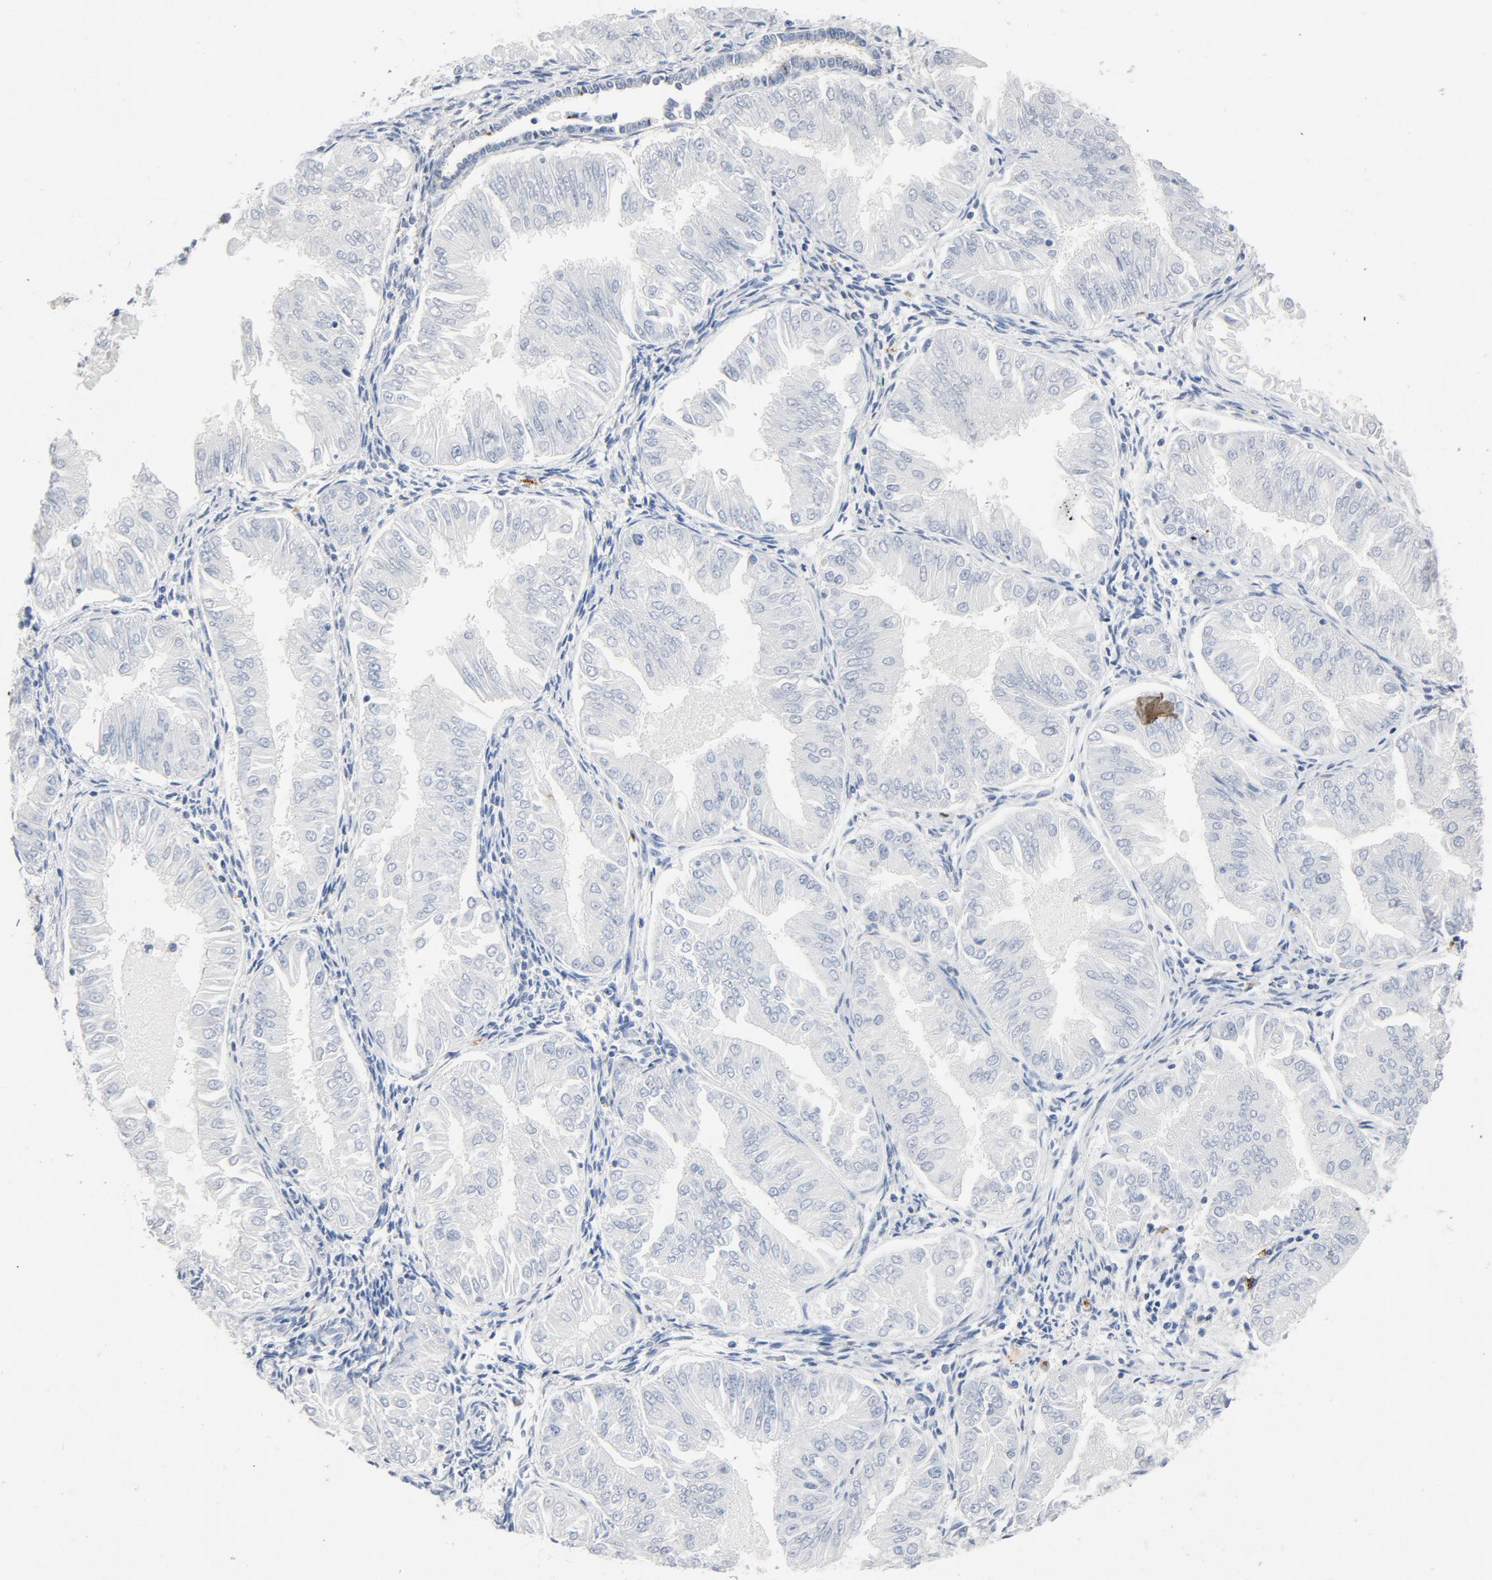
{"staining": {"intensity": "negative", "quantity": "none", "location": "none"}, "tissue": "endometrial cancer", "cell_type": "Tumor cells", "image_type": "cancer", "snomed": [{"axis": "morphology", "description": "Adenocarcinoma, NOS"}, {"axis": "topography", "description": "Endometrium"}], "caption": "A high-resolution image shows immunohistochemistry staining of endometrial cancer, which shows no significant positivity in tumor cells. Brightfield microscopy of immunohistochemistry (IHC) stained with DAB (3,3'-diaminobenzidine) (brown) and hematoxylin (blue), captured at high magnification.", "gene": "PTPRB", "patient": {"sex": "female", "age": 53}}